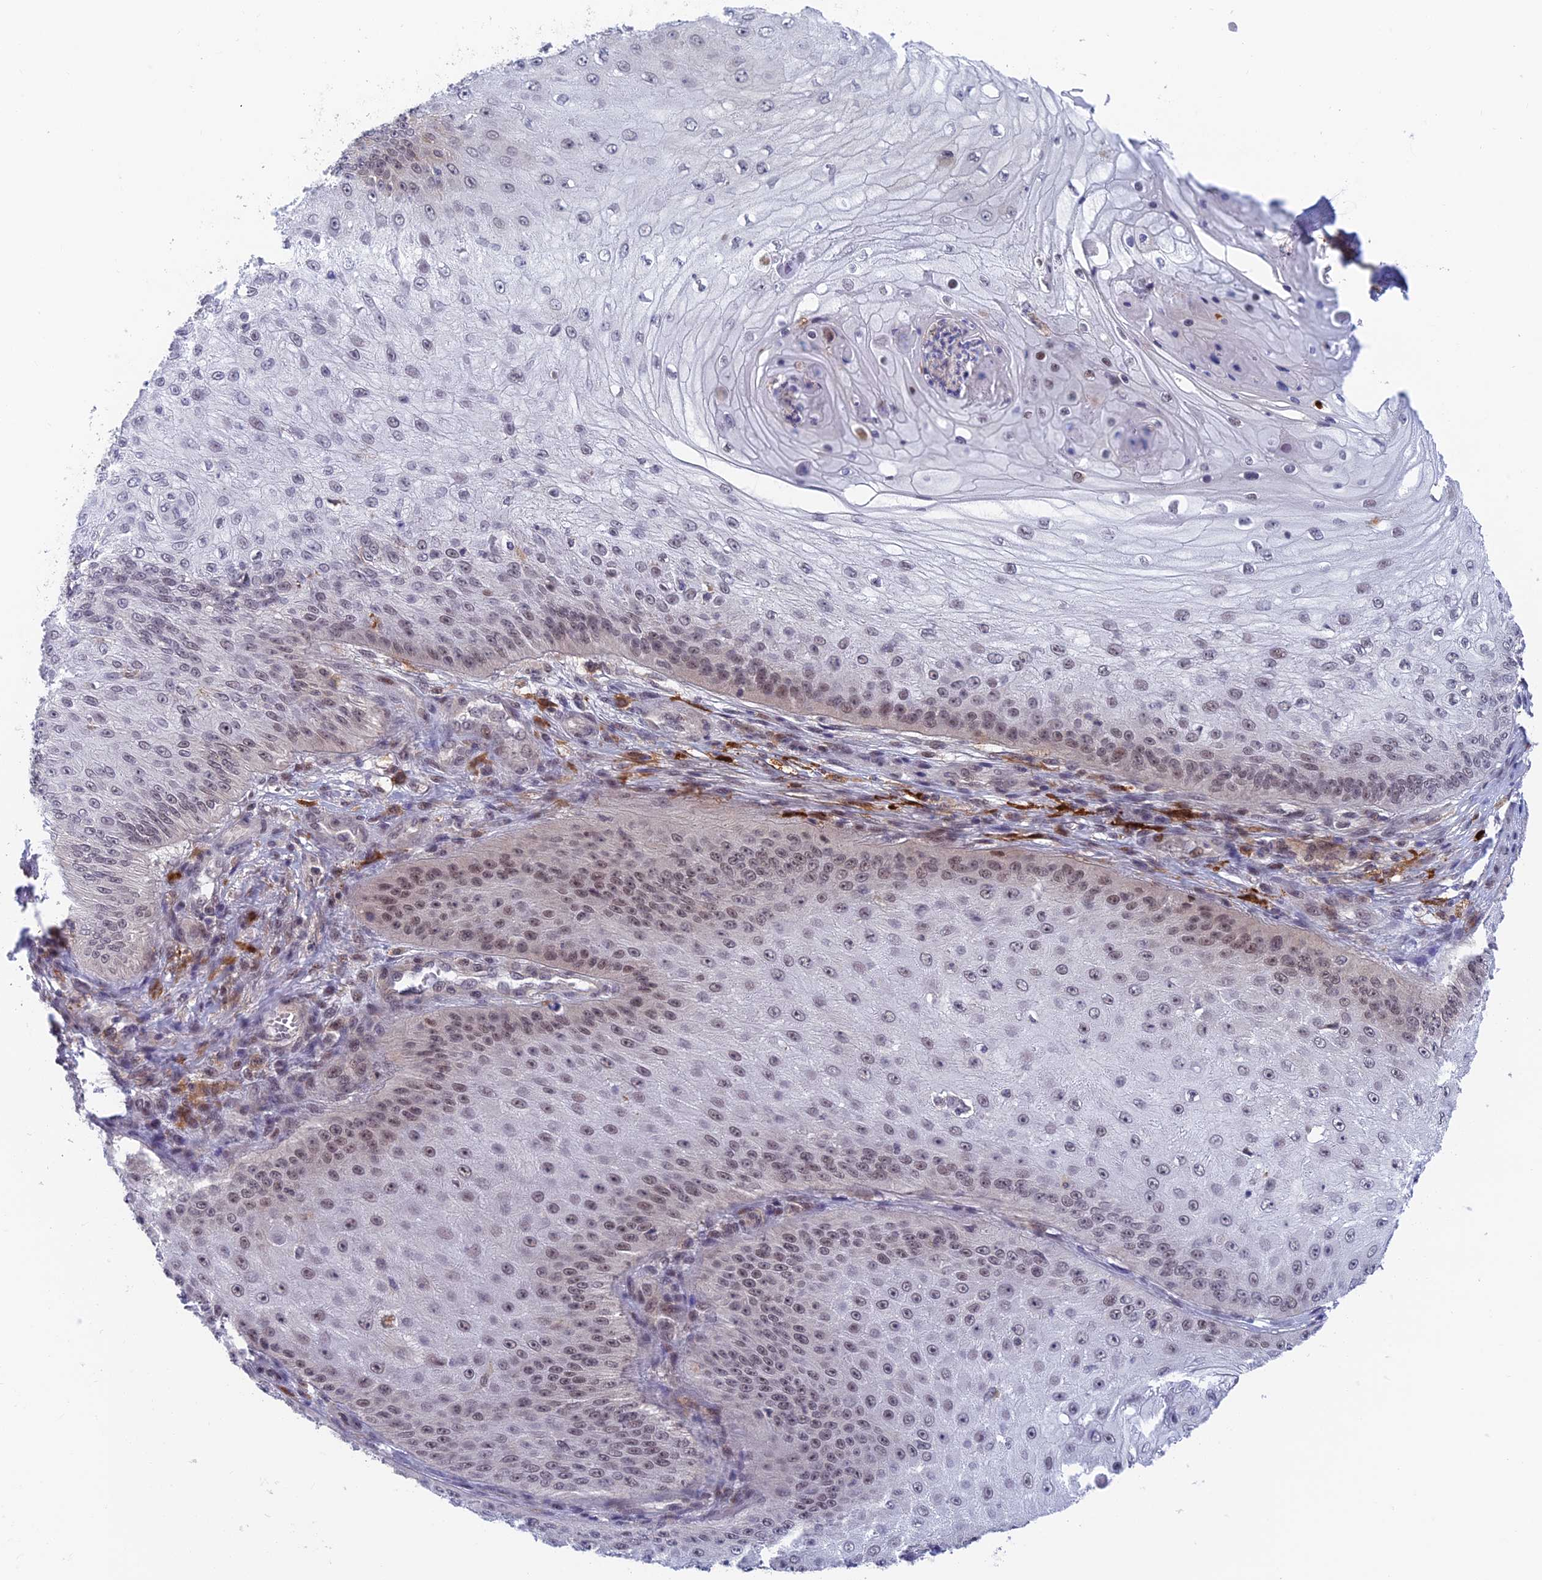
{"staining": {"intensity": "weak", "quantity": "<25%", "location": "nuclear"}, "tissue": "skin cancer", "cell_type": "Tumor cells", "image_type": "cancer", "snomed": [{"axis": "morphology", "description": "Squamous cell carcinoma, NOS"}, {"axis": "topography", "description": "Skin"}], "caption": "Immunohistochemical staining of human skin cancer demonstrates no significant positivity in tumor cells. Brightfield microscopy of IHC stained with DAB (brown) and hematoxylin (blue), captured at high magnification.", "gene": "NSMCE1", "patient": {"sex": "male", "age": 70}}